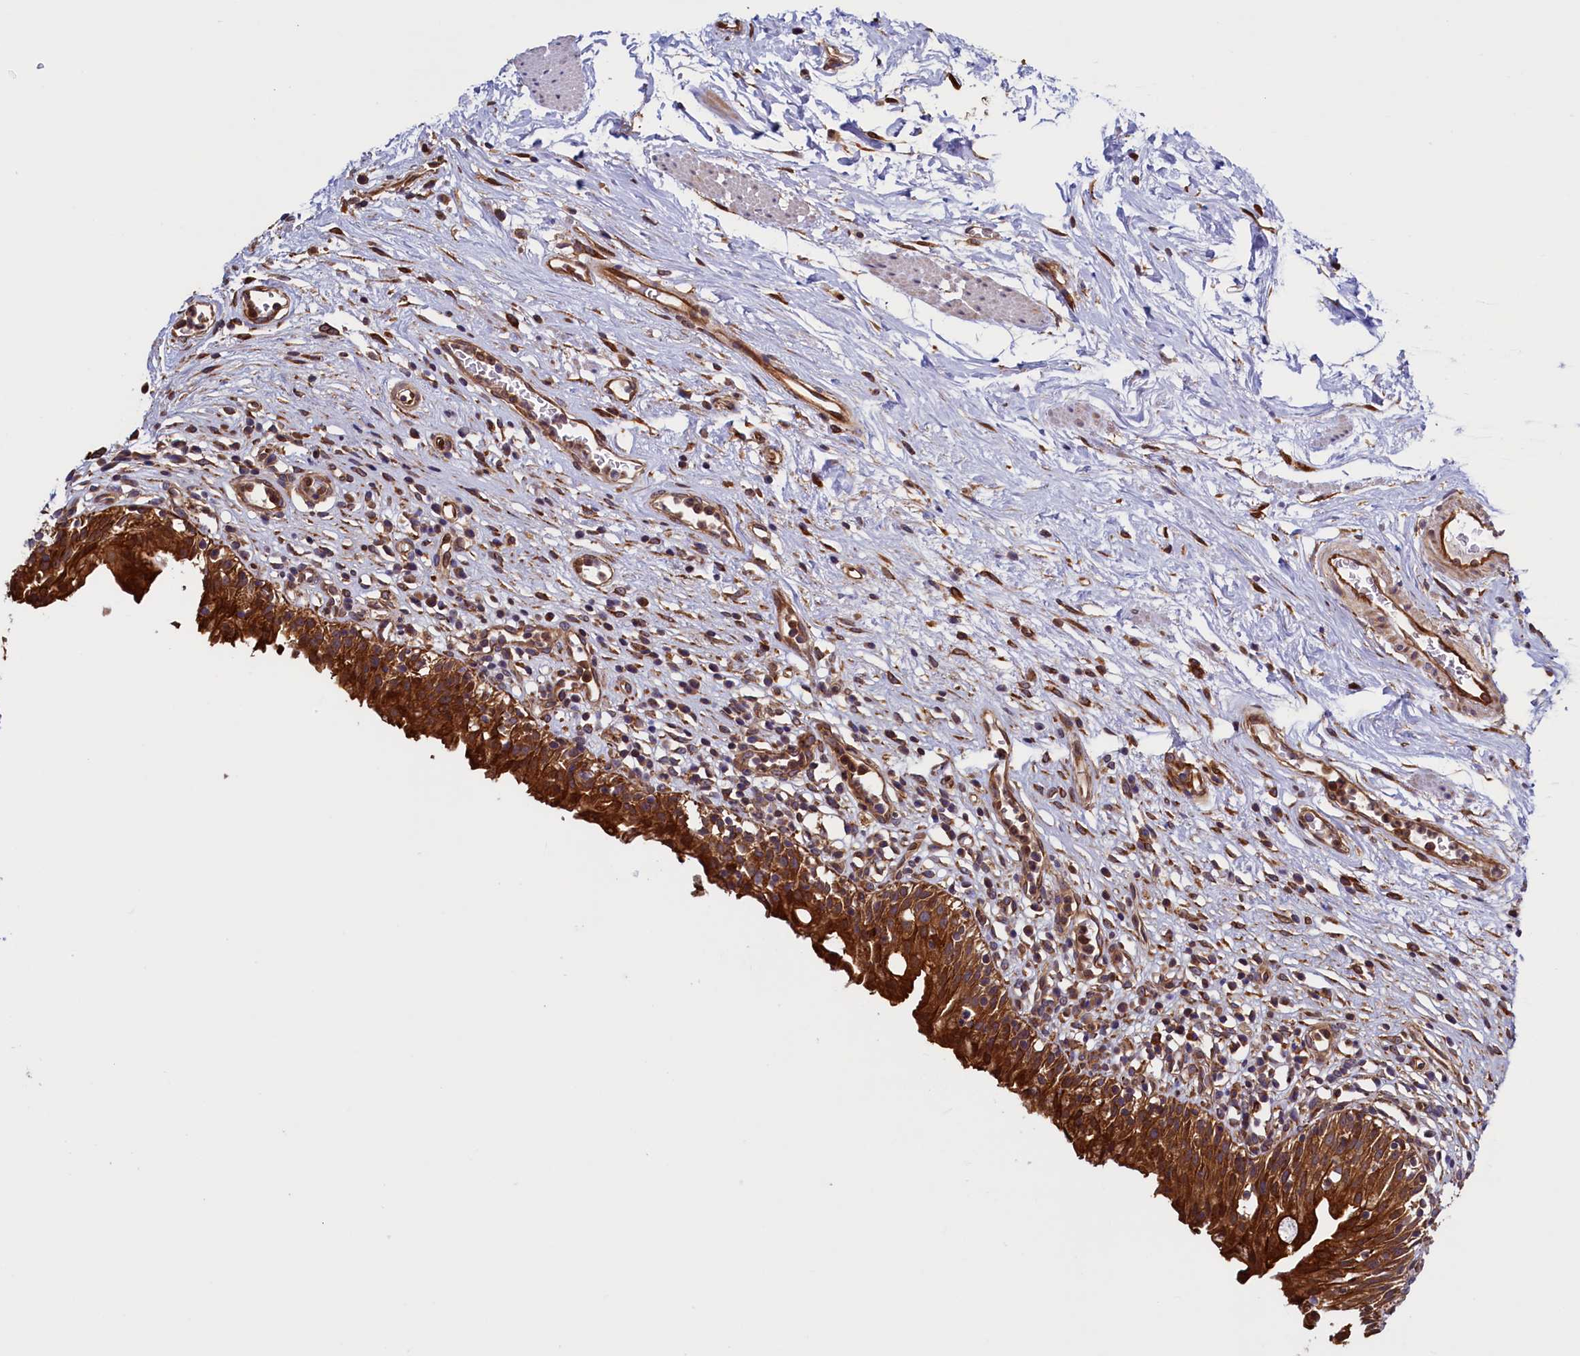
{"staining": {"intensity": "strong", "quantity": ">75%", "location": "cytoplasmic/membranous"}, "tissue": "urinary bladder", "cell_type": "Urothelial cells", "image_type": "normal", "snomed": [{"axis": "morphology", "description": "Normal tissue, NOS"}, {"axis": "morphology", "description": "Inflammation, NOS"}, {"axis": "topography", "description": "Urinary bladder"}], "caption": "Urinary bladder stained for a protein demonstrates strong cytoplasmic/membranous positivity in urothelial cells. The staining is performed using DAB brown chromogen to label protein expression. The nuclei are counter-stained blue using hematoxylin.", "gene": "ATXN2L", "patient": {"sex": "male", "age": 63}}